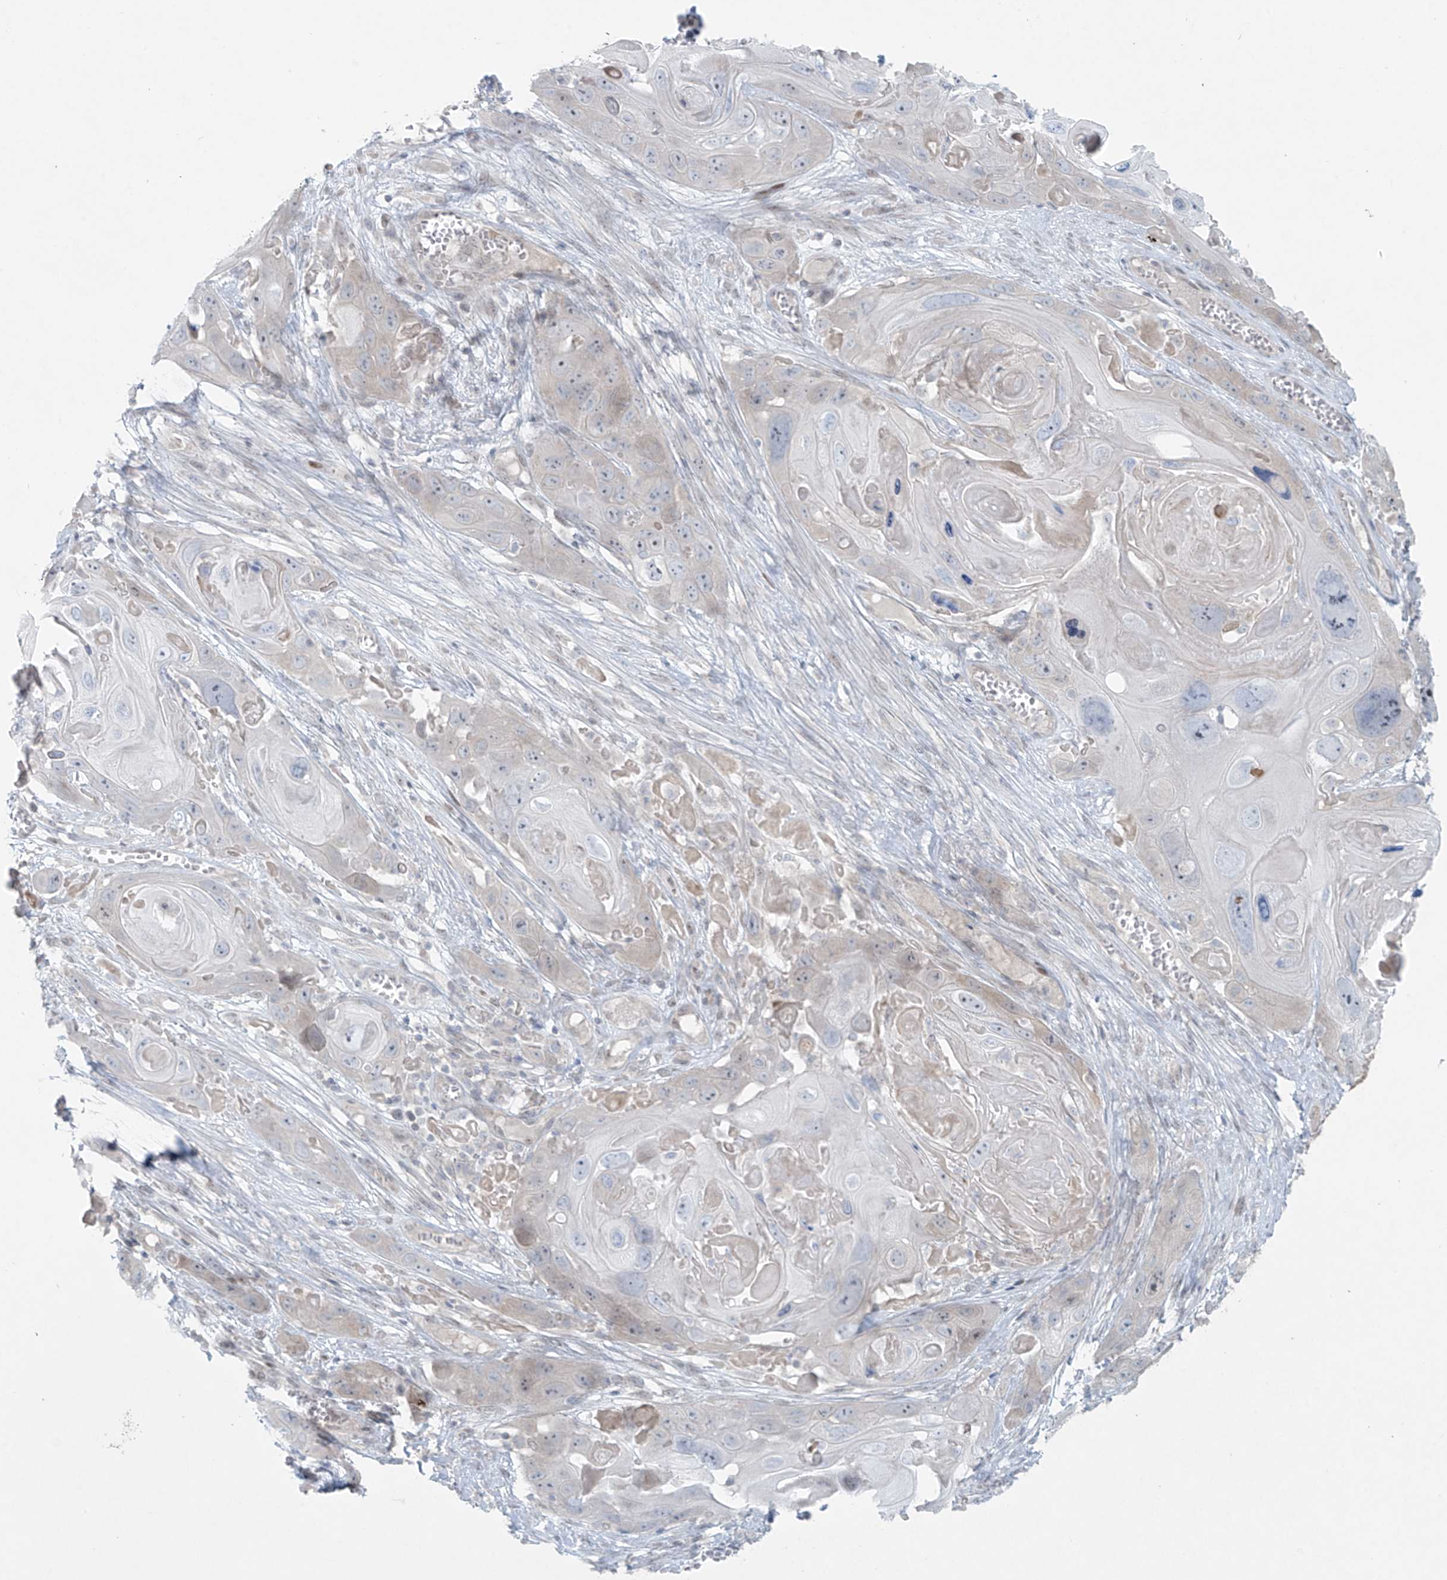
{"staining": {"intensity": "negative", "quantity": "none", "location": "none"}, "tissue": "skin cancer", "cell_type": "Tumor cells", "image_type": "cancer", "snomed": [{"axis": "morphology", "description": "Squamous cell carcinoma, NOS"}, {"axis": "topography", "description": "Skin"}], "caption": "Skin squamous cell carcinoma was stained to show a protein in brown. There is no significant positivity in tumor cells.", "gene": "PPAT", "patient": {"sex": "male", "age": 55}}